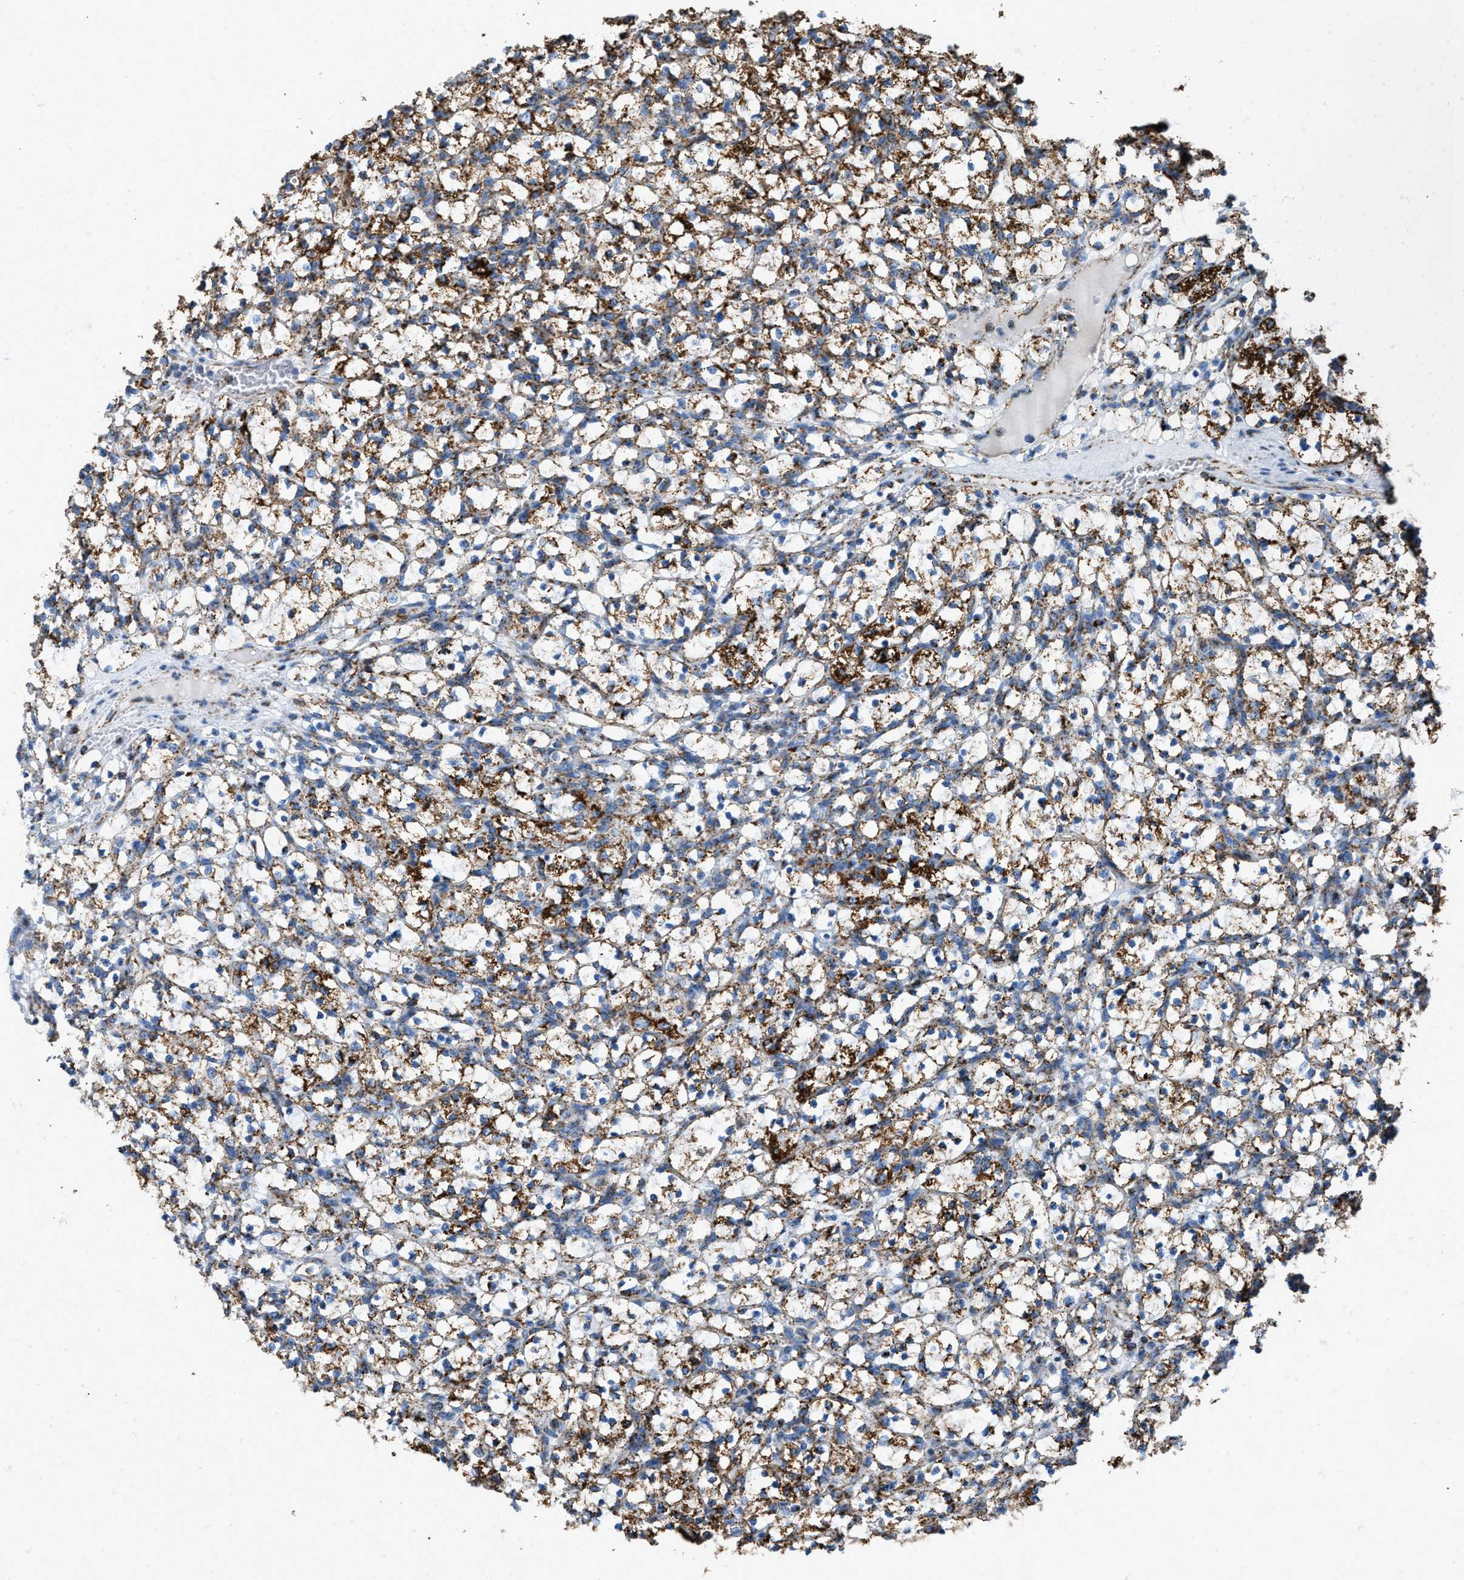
{"staining": {"intensity": "strong", "quantity": ">75%", "location": "cytoplasmic/membranous"}, "tissue": "renal cancer", "cell_type": "Tumor cells", "image_type": "cancer", "snomed": [{"axis": "morphology", "description": "Adenocarcinoma, NOS"}, {"axis": "topography", "description": "Kidney"}], "caption": "Brown immunohistochemical staining in adenocarcinoma (renal) reveals strong cytoplasmic/membranous staining in approximately >75% of tumor cells. (DAB IHC with brightfield microscopy, high magnification).", "gene": "ETFB", "patient": {"sex": "female", "age": 69}}